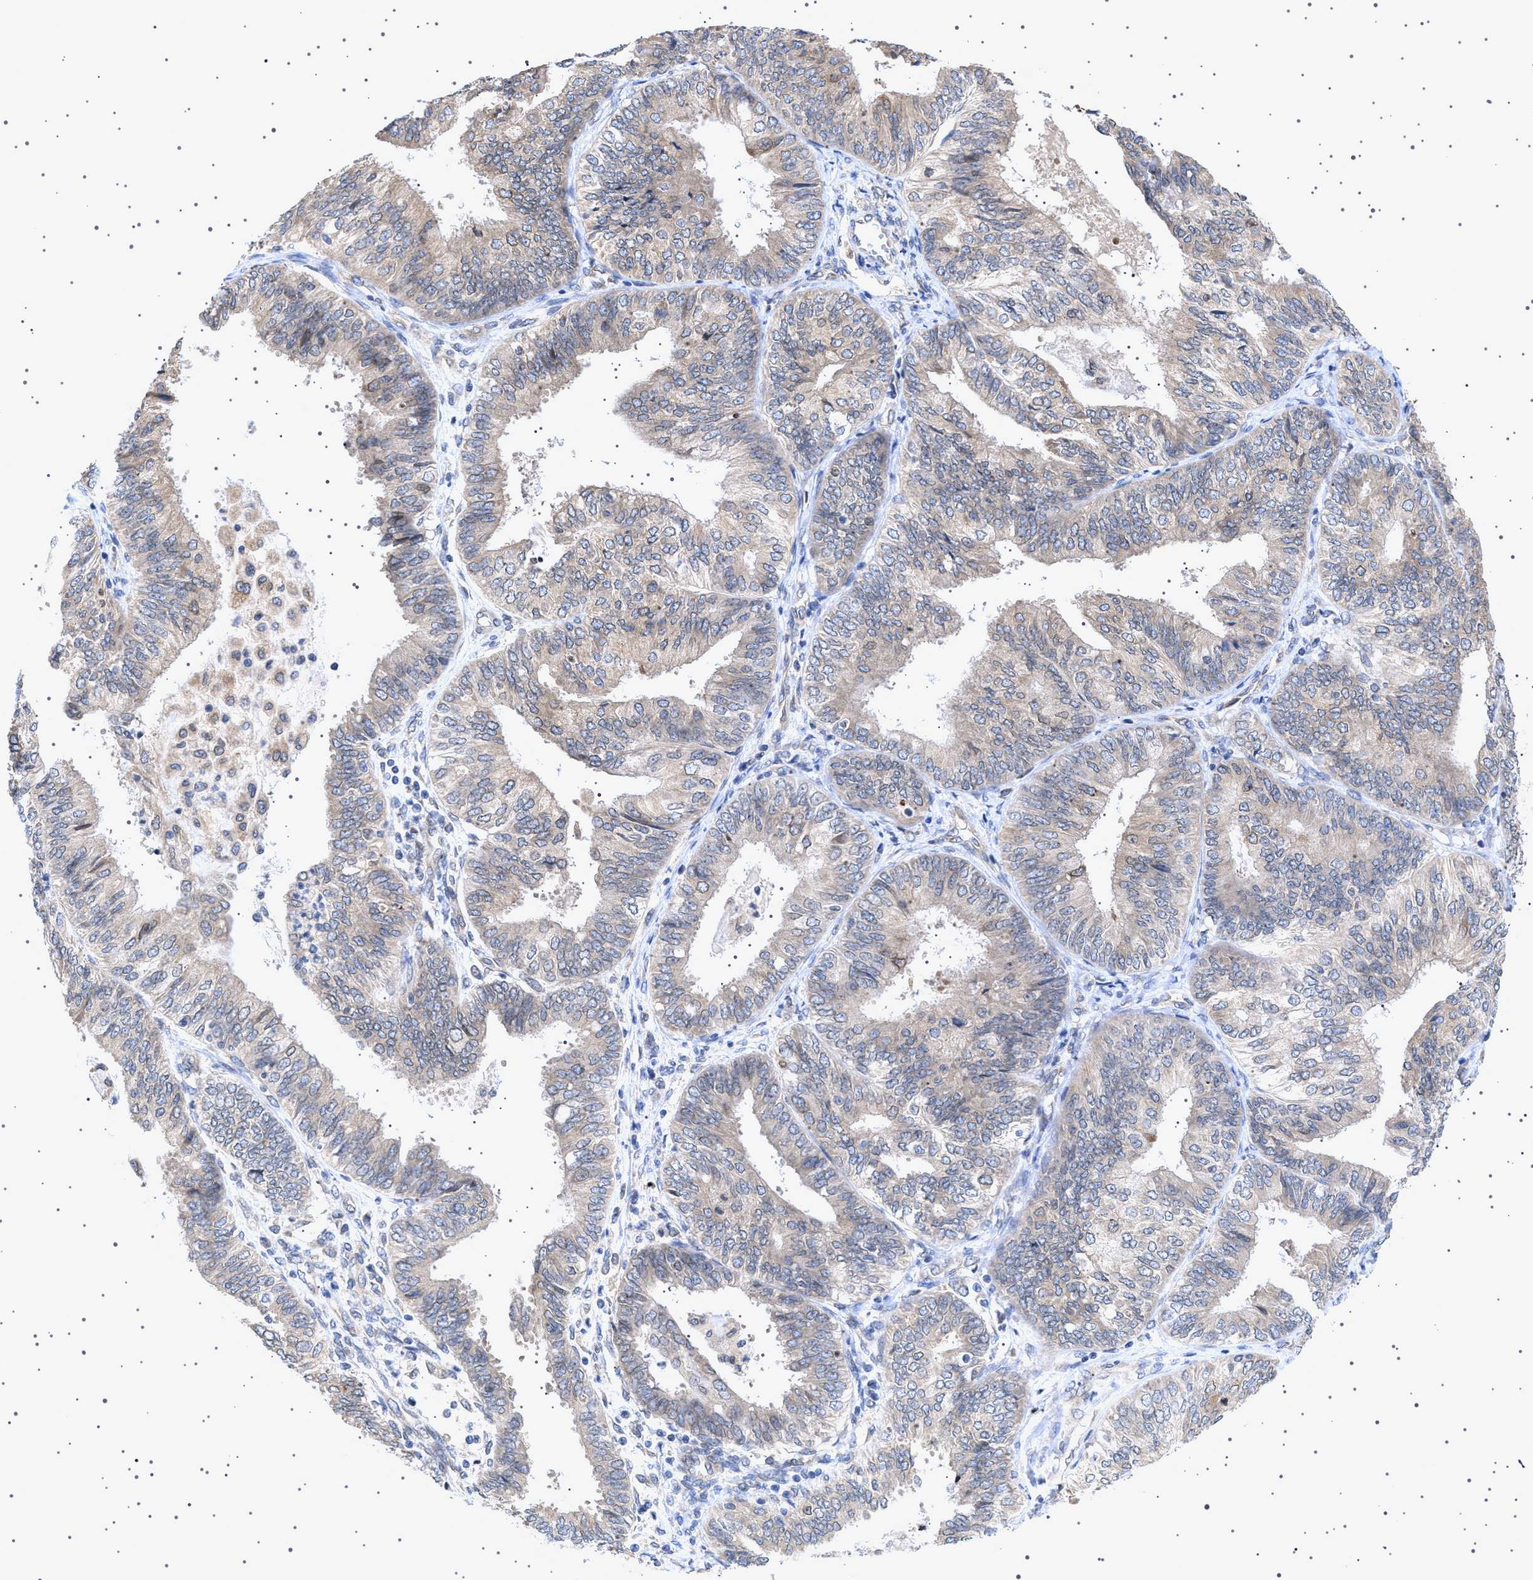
{"staining": {"intensity": "weak", "quantity": "<25%", "location": "cytoplasmic/membranous"}, "tissue": "endometrial cancer", "cell_type": "Tumor cells", "image_type": "cancer", "snomed": [{"axis": "morphology", "description": "Adenocarcinoma, NOS"}, {"axis": "topography", "description": "Endometrium"}], "caption": "A photomicrograph of endometrial cancer (adenocarcinoma) stained for a protein shows no brown staining in tumor cells.", "gene": "NUP93", "patient": {"sex": "female", "age": 58}}